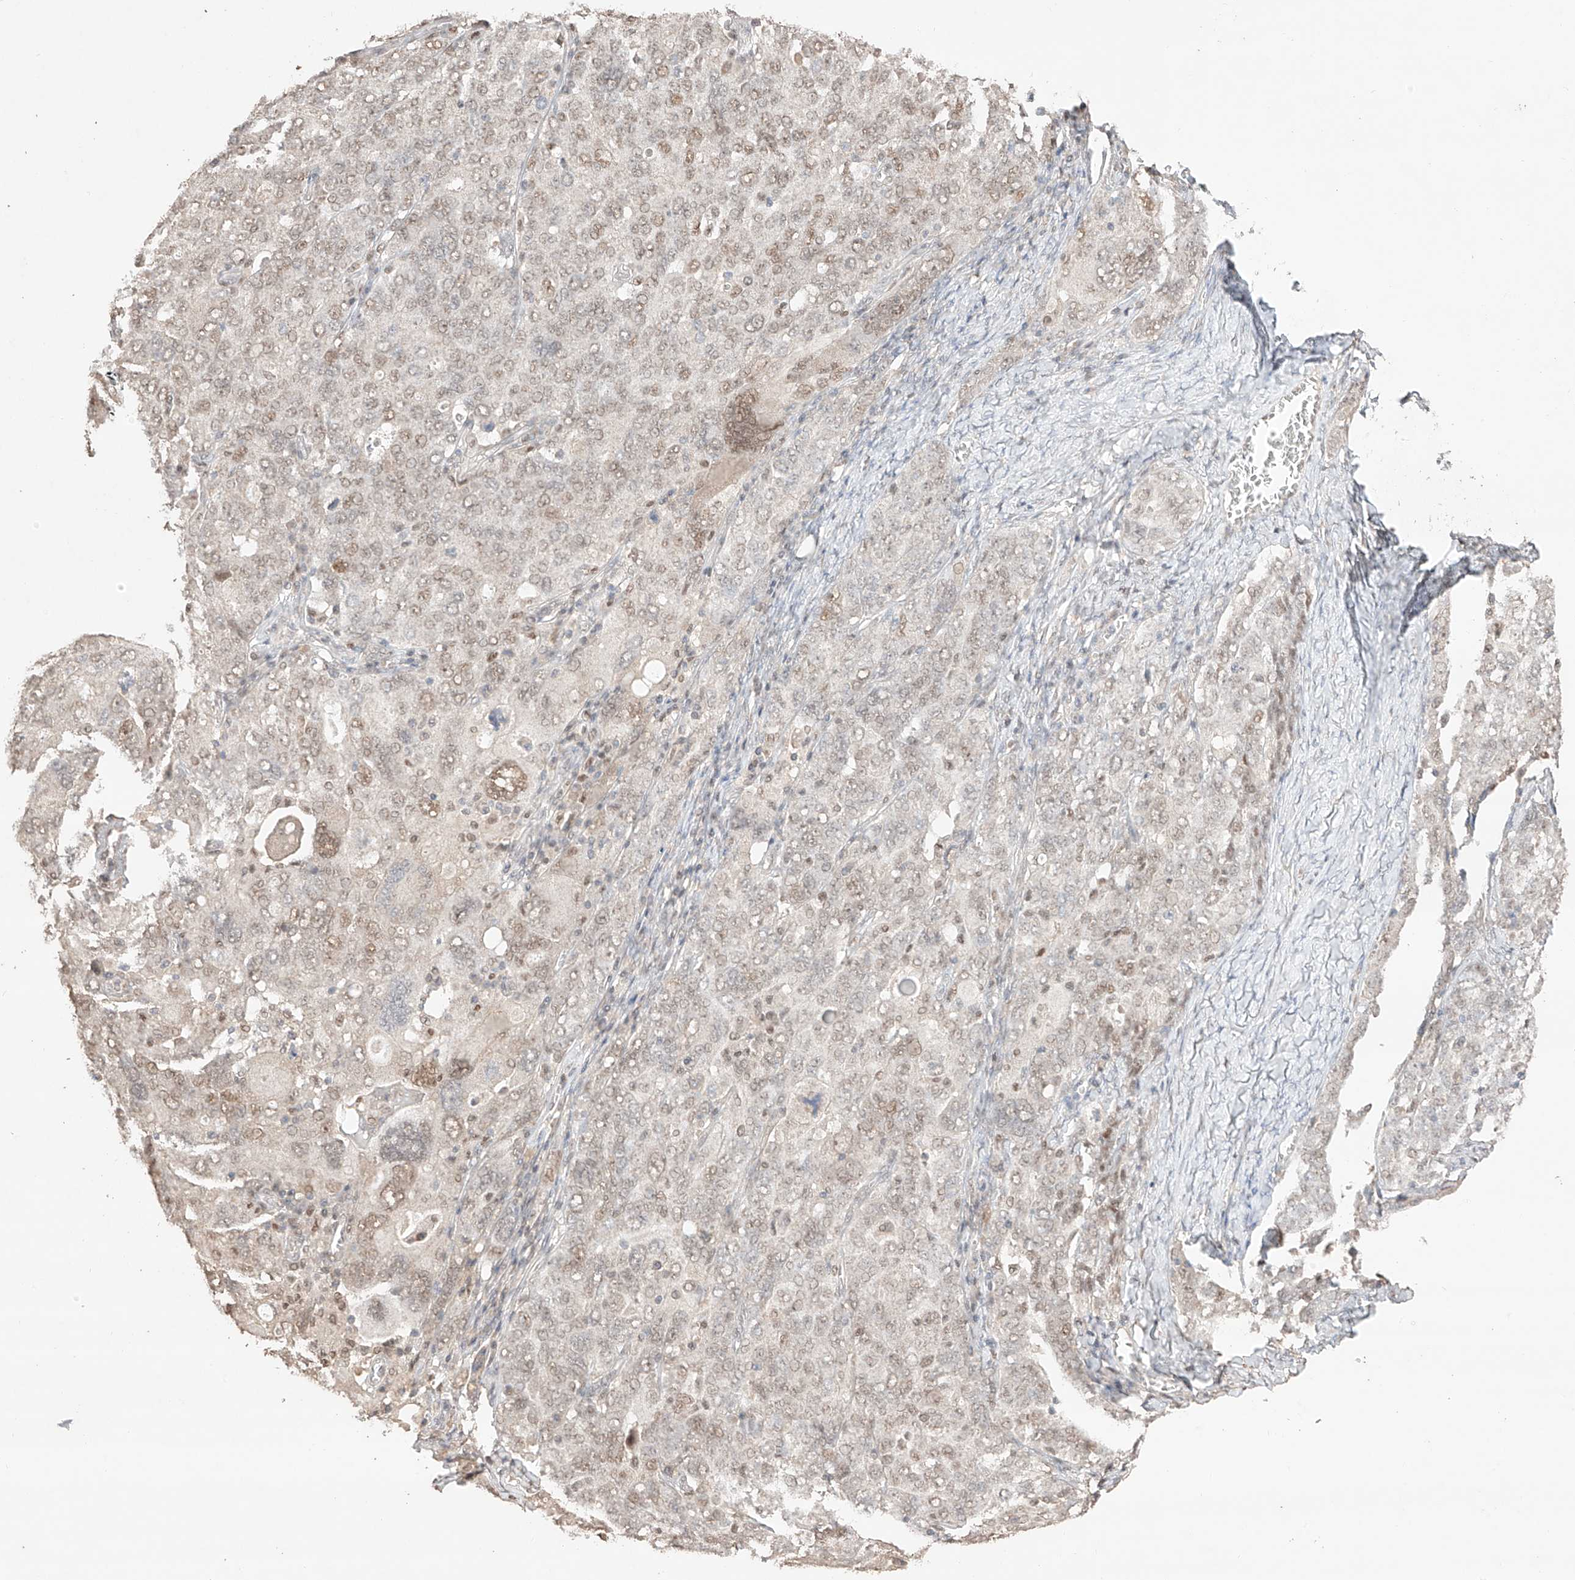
{"staining": {"intensity": "weak", "quantity": ">75%", "location": "nuclear"}, "tissue": "ovarian cancer", "cell_type": "Tumor cells", "image_type": "cancer", "snomed": [{"axis": "morphology", "description": "Carcinoma, endometroid"}, {"axis": "topography", "description": "Ovary"}], "caption": "Immunohistochemistry (IHC) staining of endometroid carcinoma (ovarian), which displays low levels of weak nuclear positivity in about >75% of tumor cells indicating weak nuclear protein expression. The staining was performed using DAB (brown) for protein detection and nuclei were counterstained in hematoxylin (blue).", "gene": "APIP", "patient": {"sex": "female", "age": 62}}